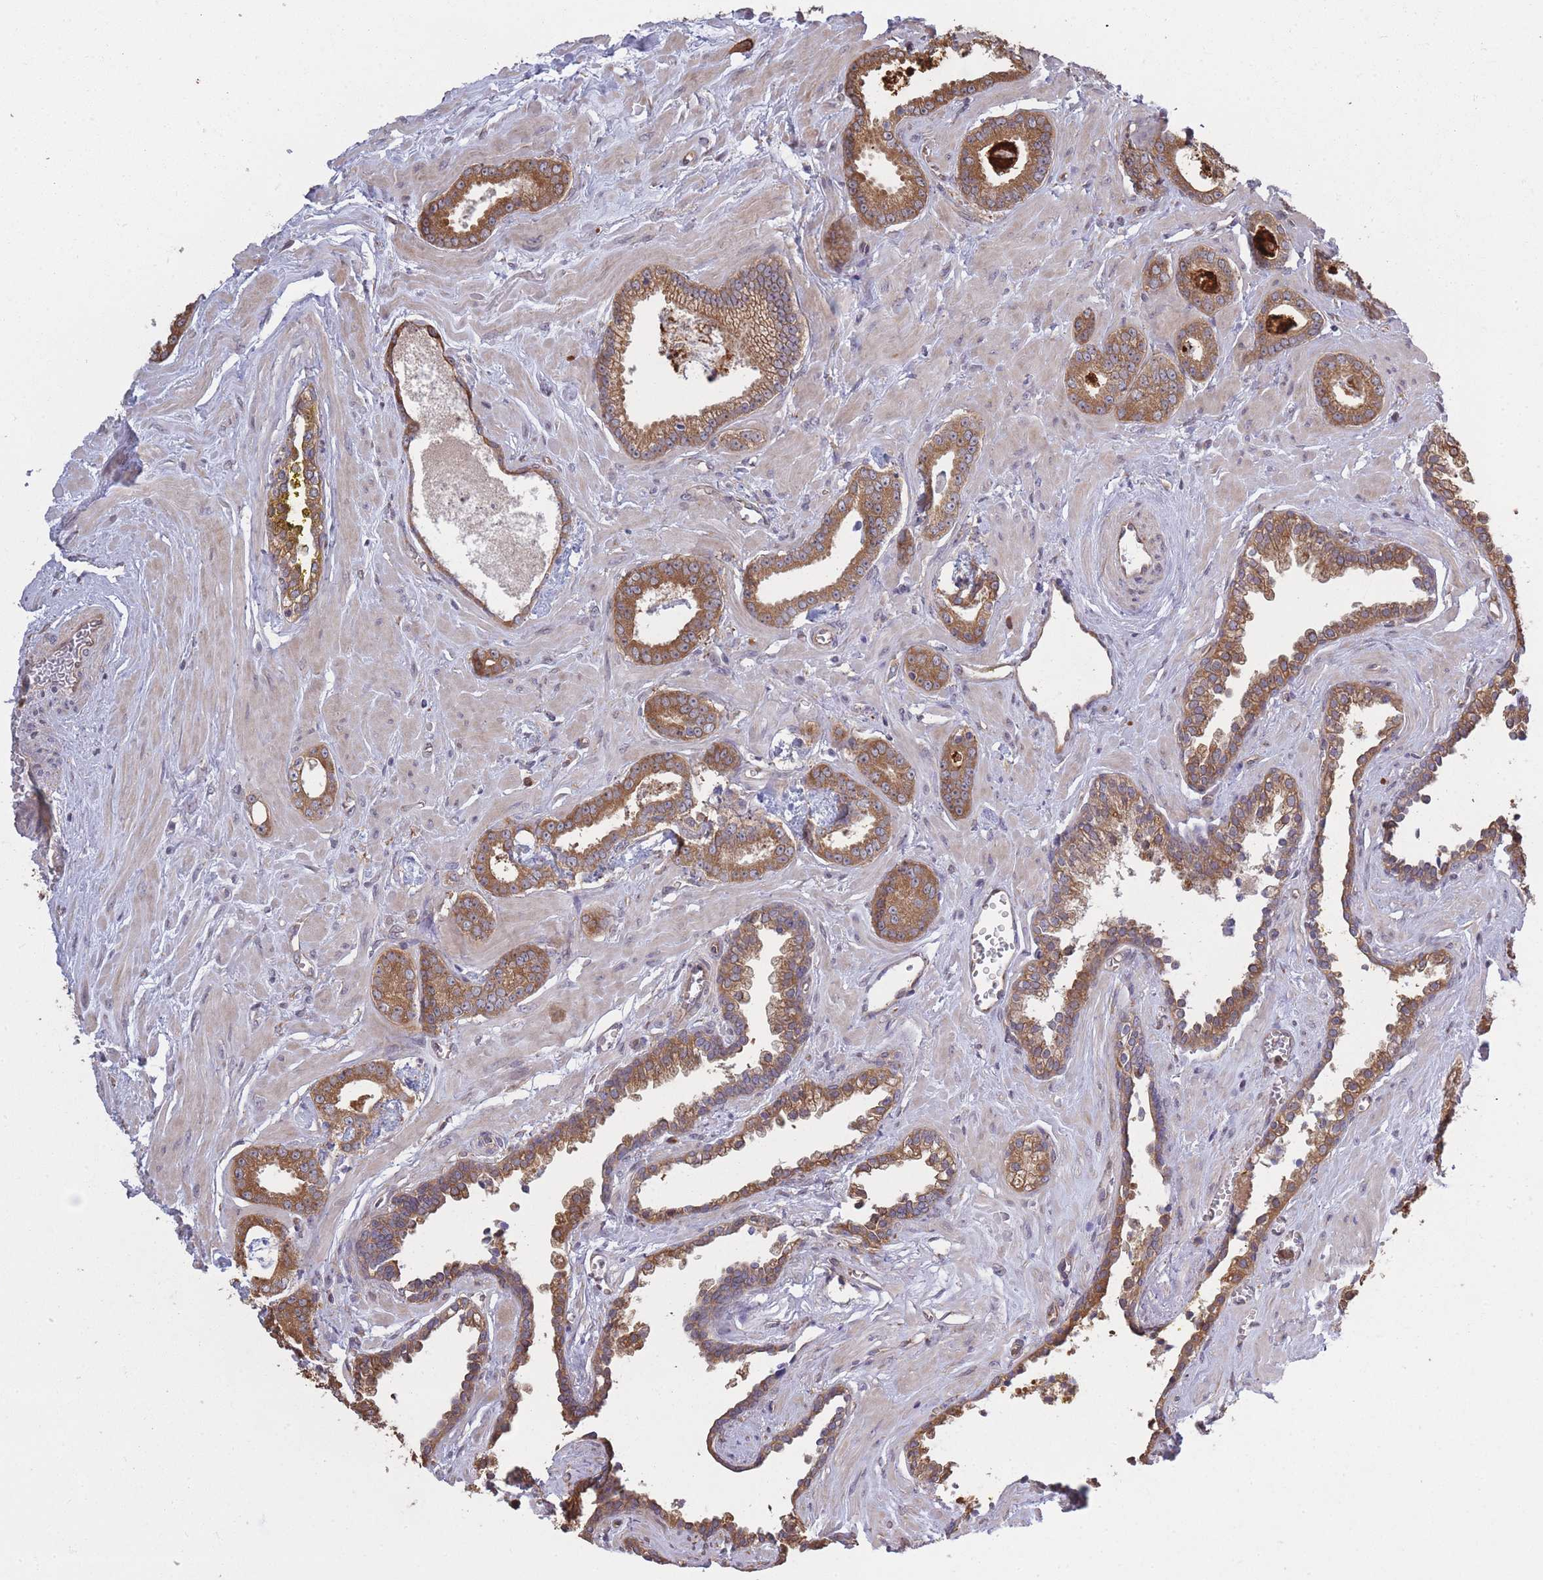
{"staining": {"intensity": "moderate", "quantity": ">75%", "location": "cytoplasmic/membranous"}, "tissue": "prostate cancer", "cell_type": "Tumor cells", "image_type": "cancer", "snomed": [{"axis": "morphology", "description": "Adenocarcinoma, Low grade"}, {"axis": "topography", "description": "Prostate"}], "caption": "Low-grade adenocarcinoma (prostate) stained for a protein (brown) shows moderate cytoplasmic/membranous positive positivity in approximately >75% of tumor cells.", "gene": "ARL13B", "patient": {"sex": "male", "age": 60}}